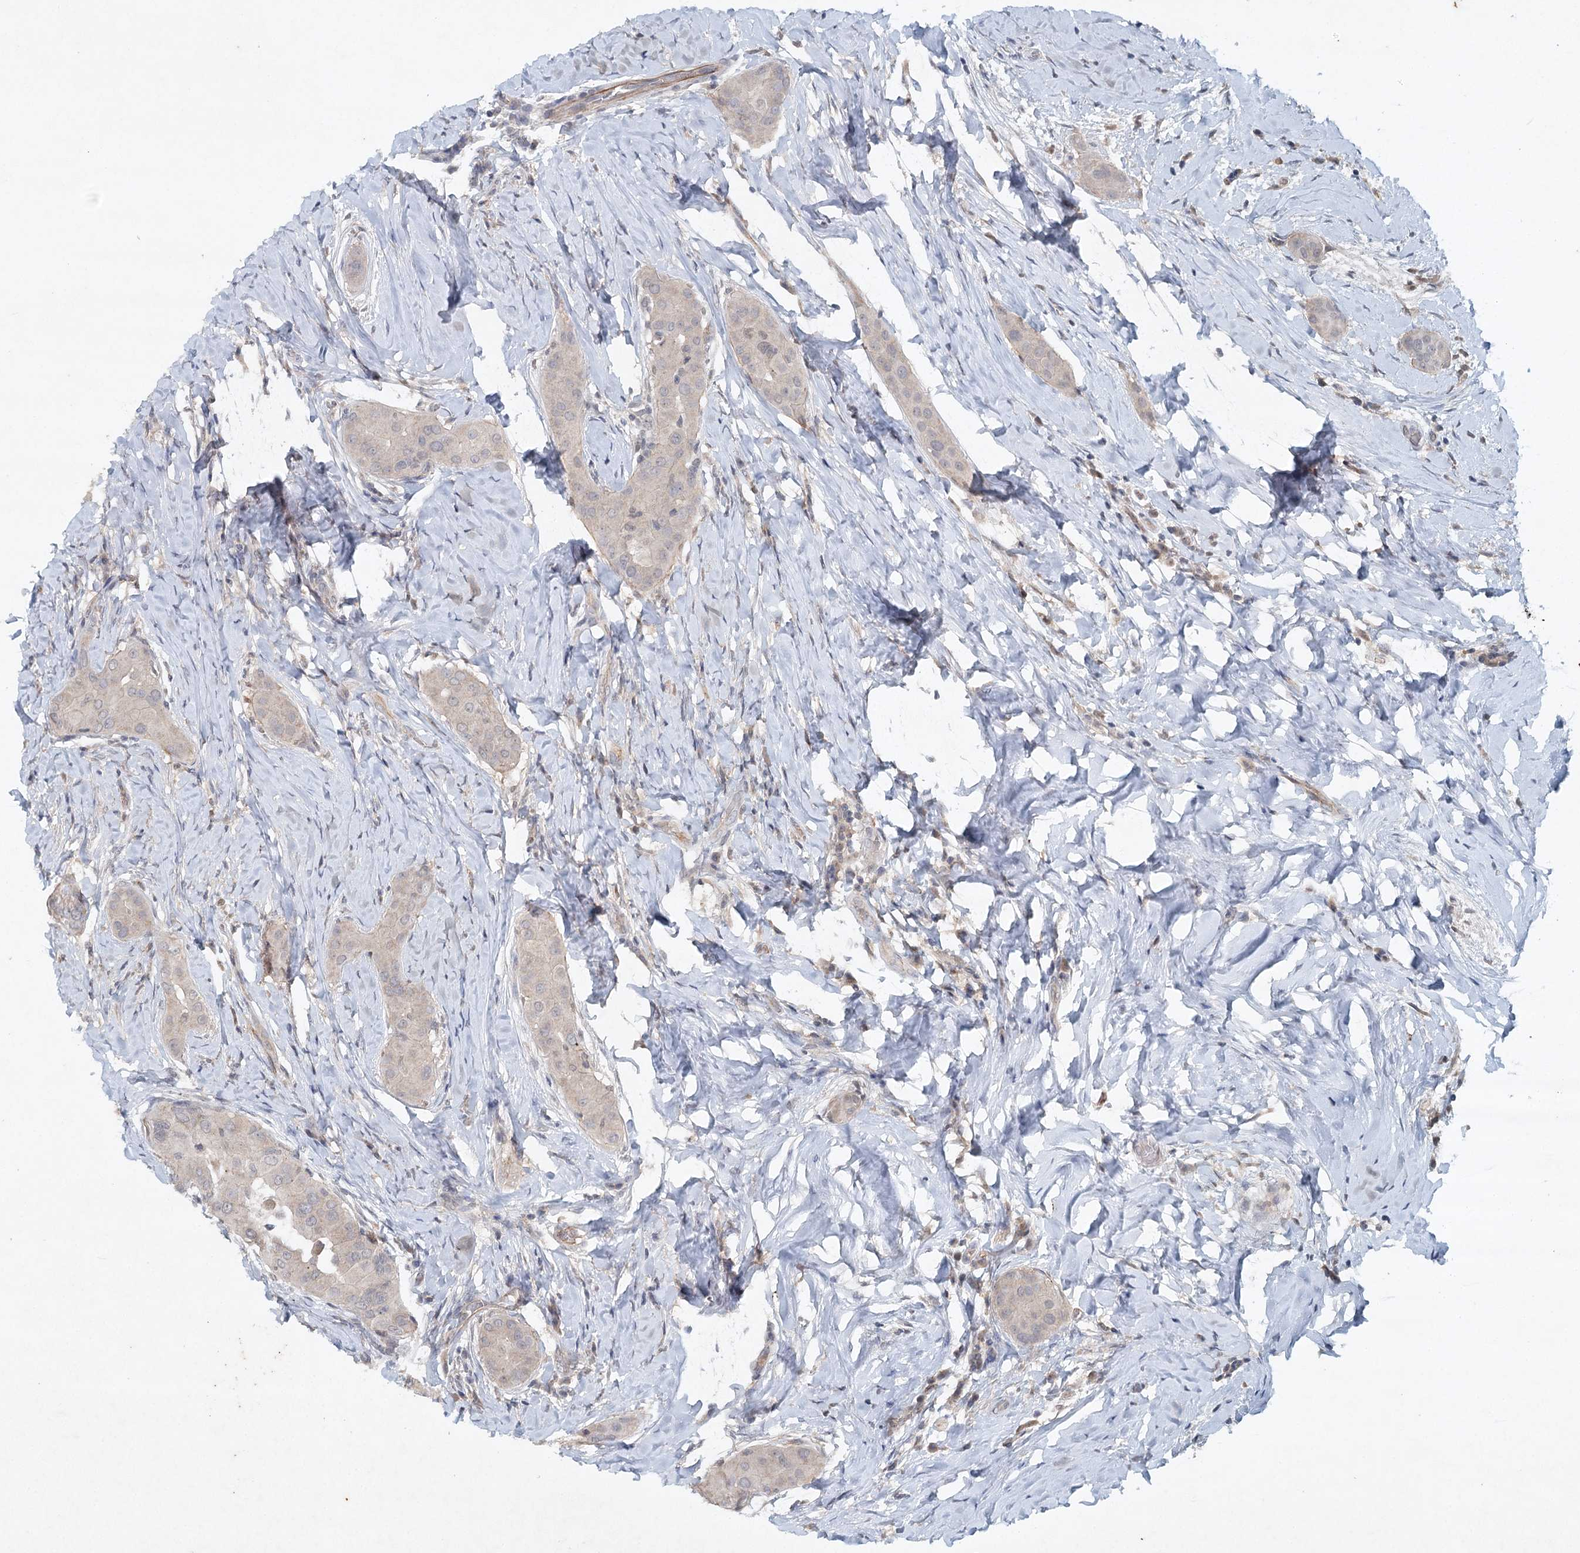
{"staining": {"intensity": "negative", "quantity": "none", "location": "none"}, "tissue": "thyroid cancer", "cell_type": "Tumor cells", "image_type": "cancer", "snomed": [{"axis": "morphology", "description": "Papillary adenocarcinoma, NOS"}, {"axis": "topography", "description": "Thyroid gland"}], "caption": "Immunohistochemistry micrograph of human thyroid cancer stained for a protein (brown), which reveals no positivity in tumor cells.", "gene": "SYNPO", "patient": {"sex": "male", "age": 33}}